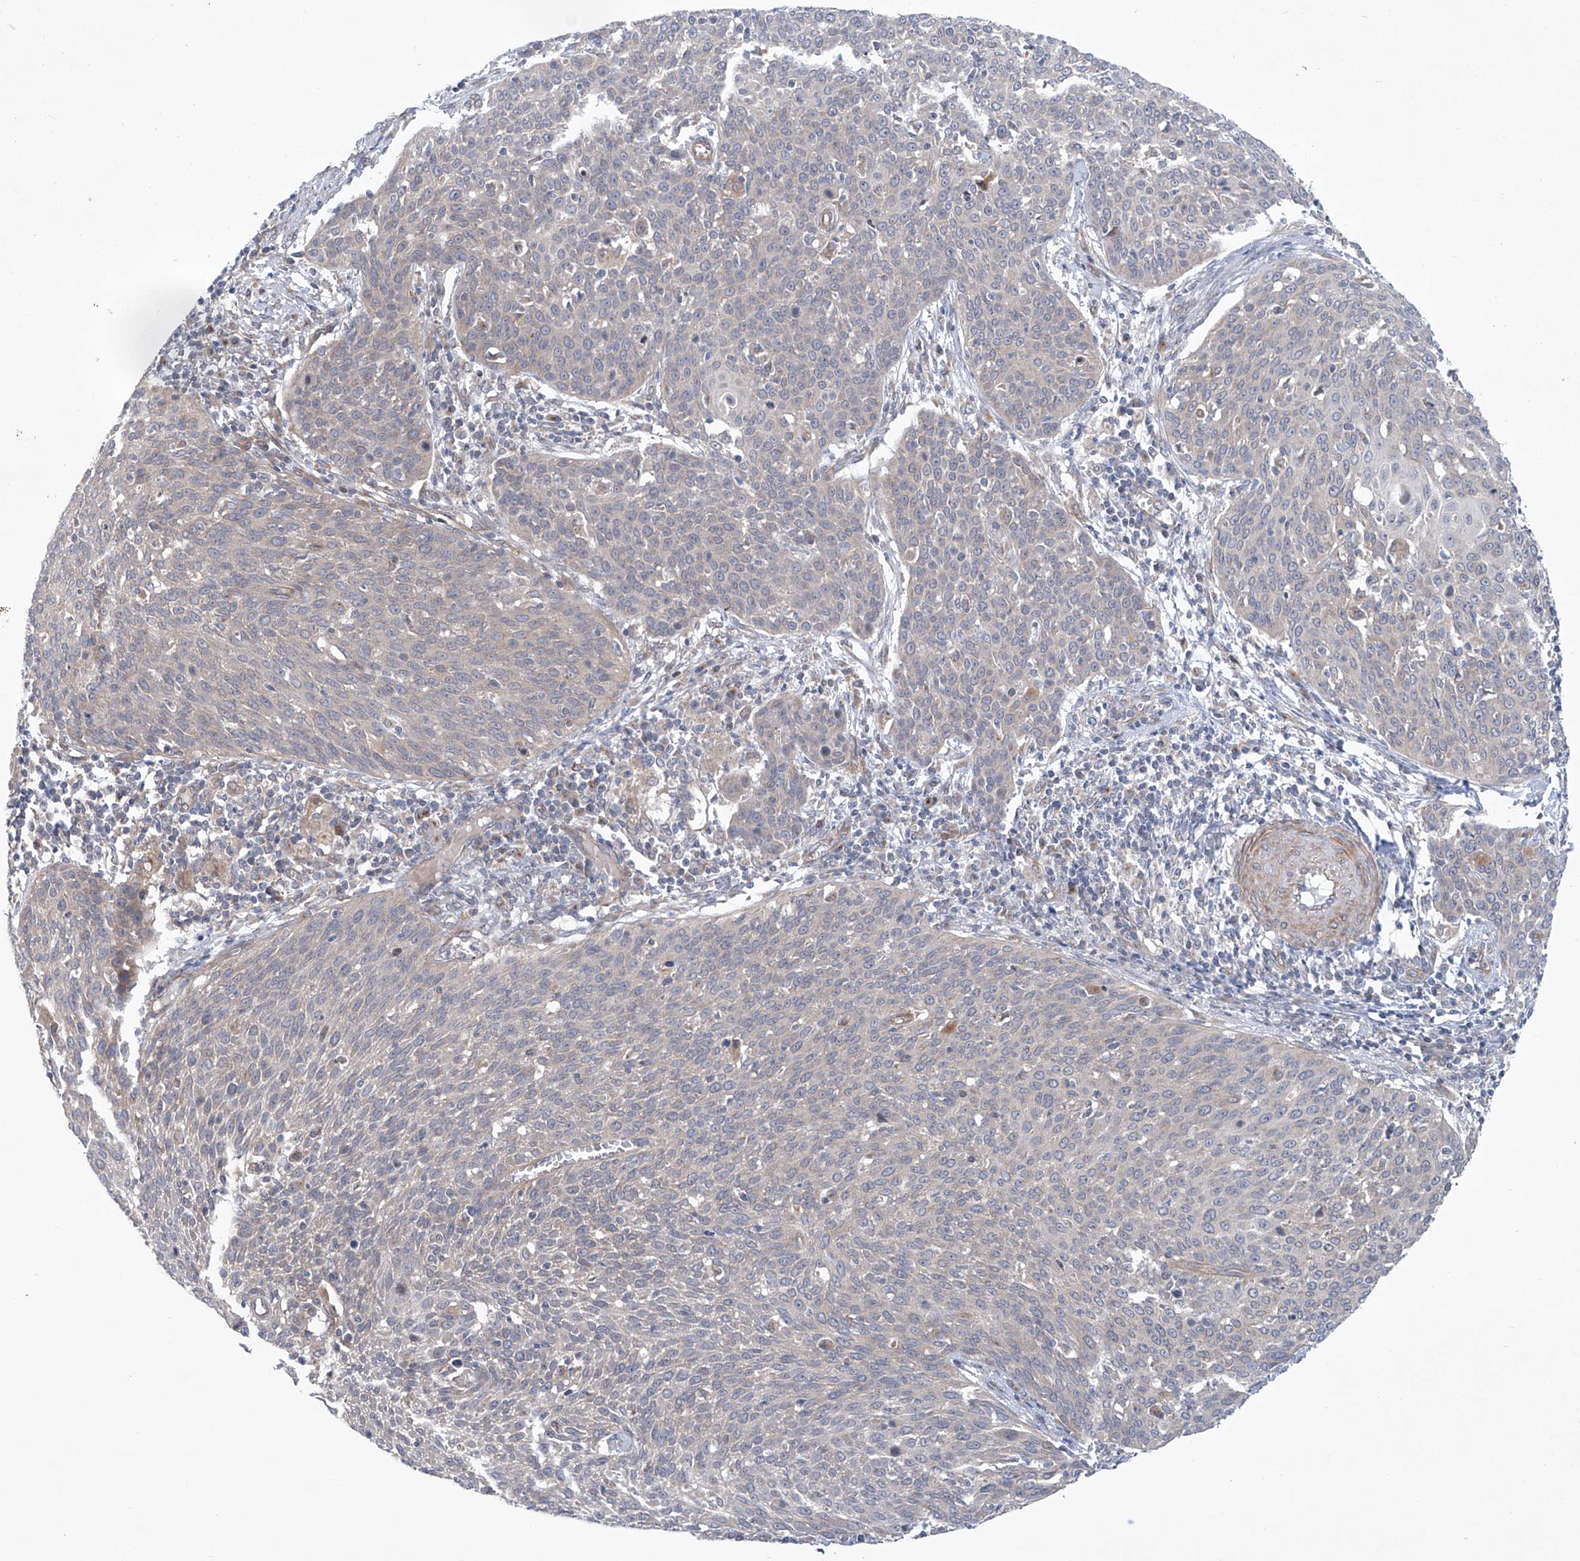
{"staining": {"intensity": "negative", "quantity": "none", "location": "none"}, "tissue": "cervical cancer", "cell_type": "Tumor cells", "image_type": "cancer", "snomed": [{"axis": "morphology", "description": "Squamous cell carcinoma, NOS"}, {"axis": "topography", "description": "Cervix"}], "caption": "Immunohistochemistry (IHC) of human cervical squamous cell carcinoma demonstrates no expression in tumor cells.", "gene": "KLC4", "patient": {"sex": "female", "age": 38}}